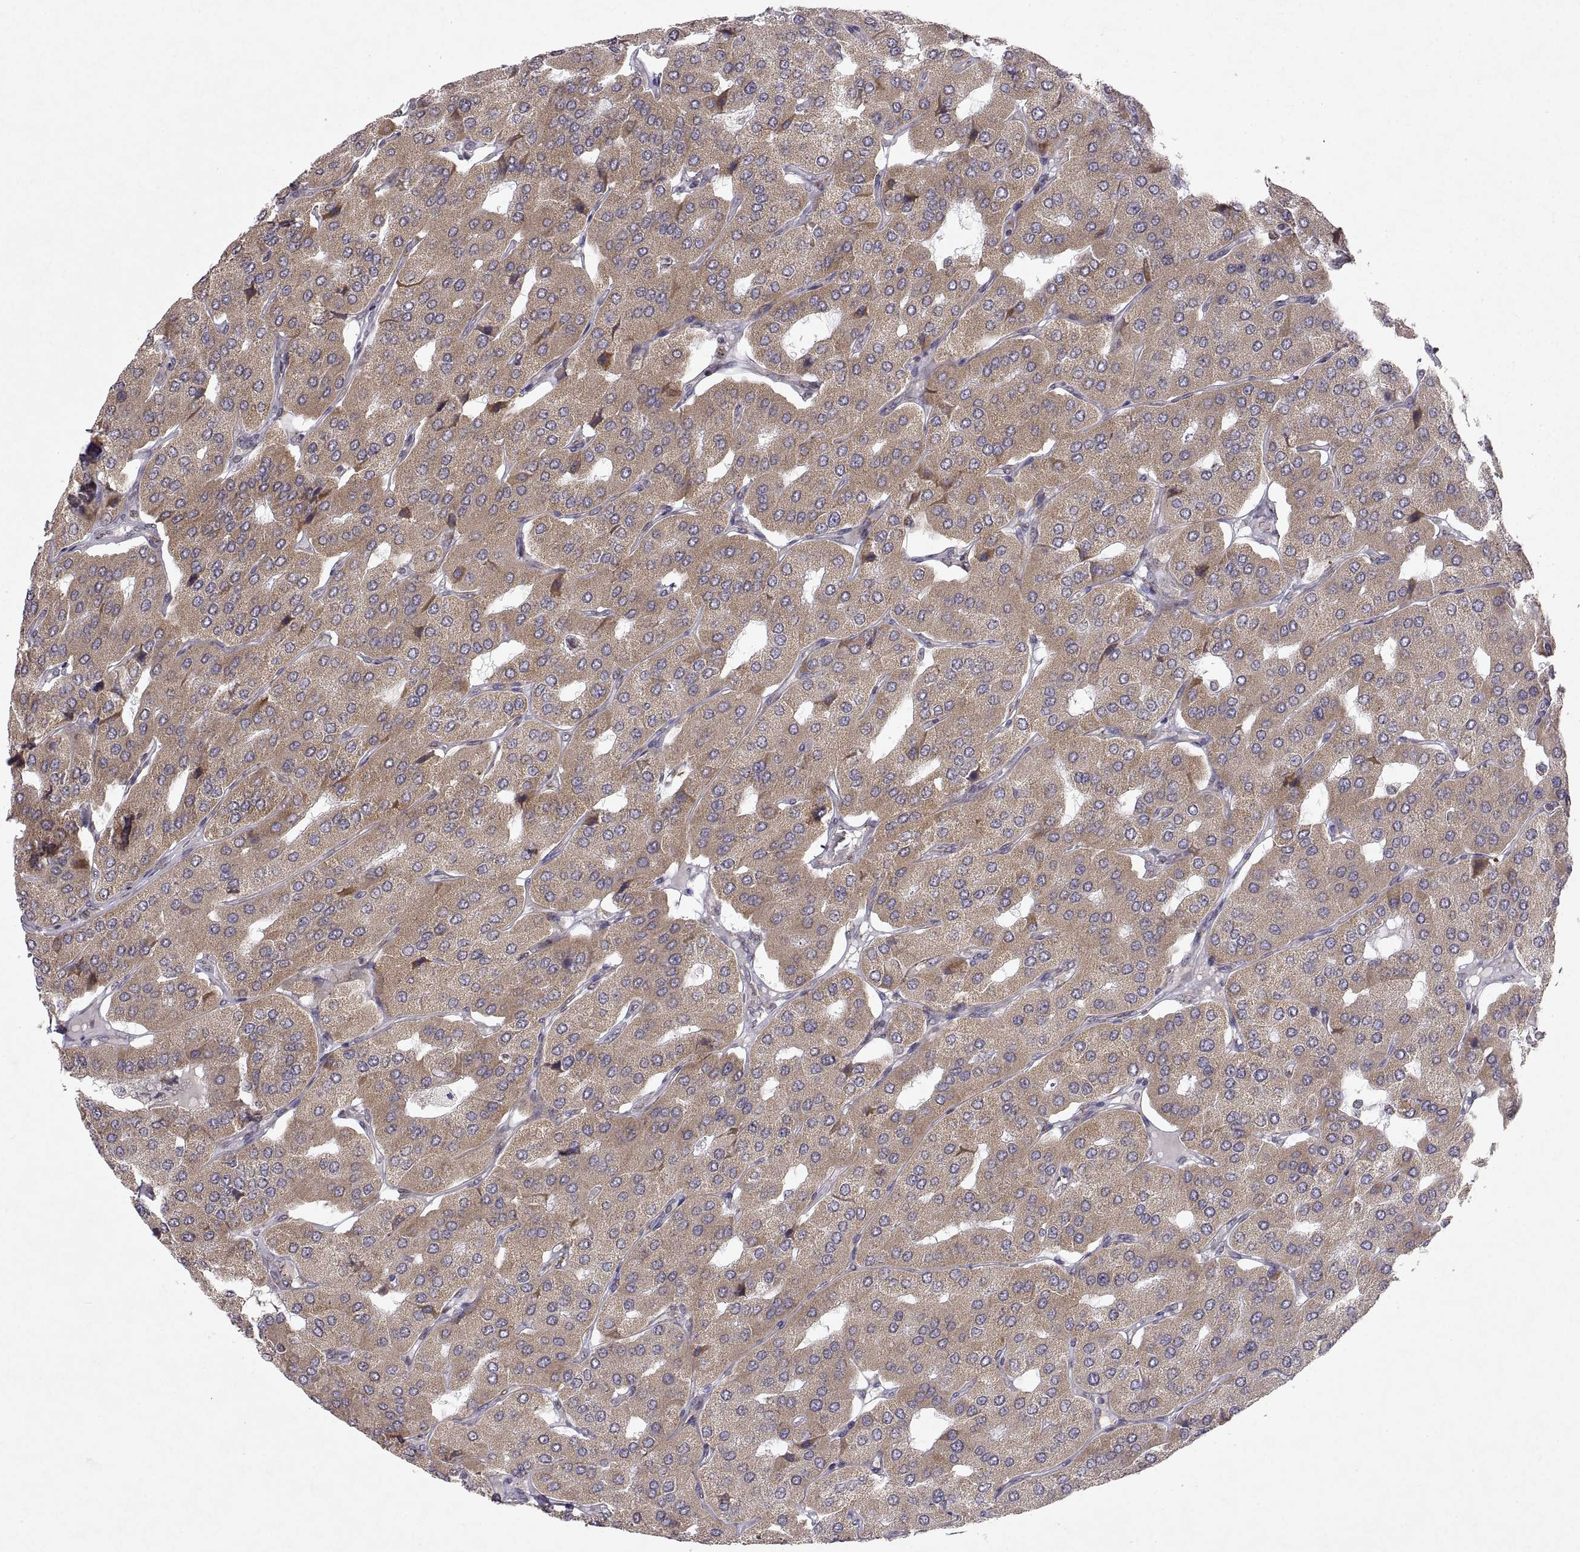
{"staining": {"intensity": "weak", "quantity": ">75%", "location": "cytoplasmic/membranous"}, "tissue": "parathyroid gland", "cell_type": "Glandular cells", "image_type": "normal", "snomed": [{"axis": "morphology", "description": "Normal tissue, NOS"}, {"axis": "morphology", "description": "Adenoma, NOS"}, {"axis": "topography", "description": "Parathyroid gland"}], "caption": "Immunohistochemistry (DAB (3,3'-diaminobenzidine)) staining of normal parathyroid gland demonstrates weak cytoplasmic/membranous protein positivity in about >75% of glandular cells.", "gene": "MANBAL", "patient": {"sex": "female", "age": 86}}